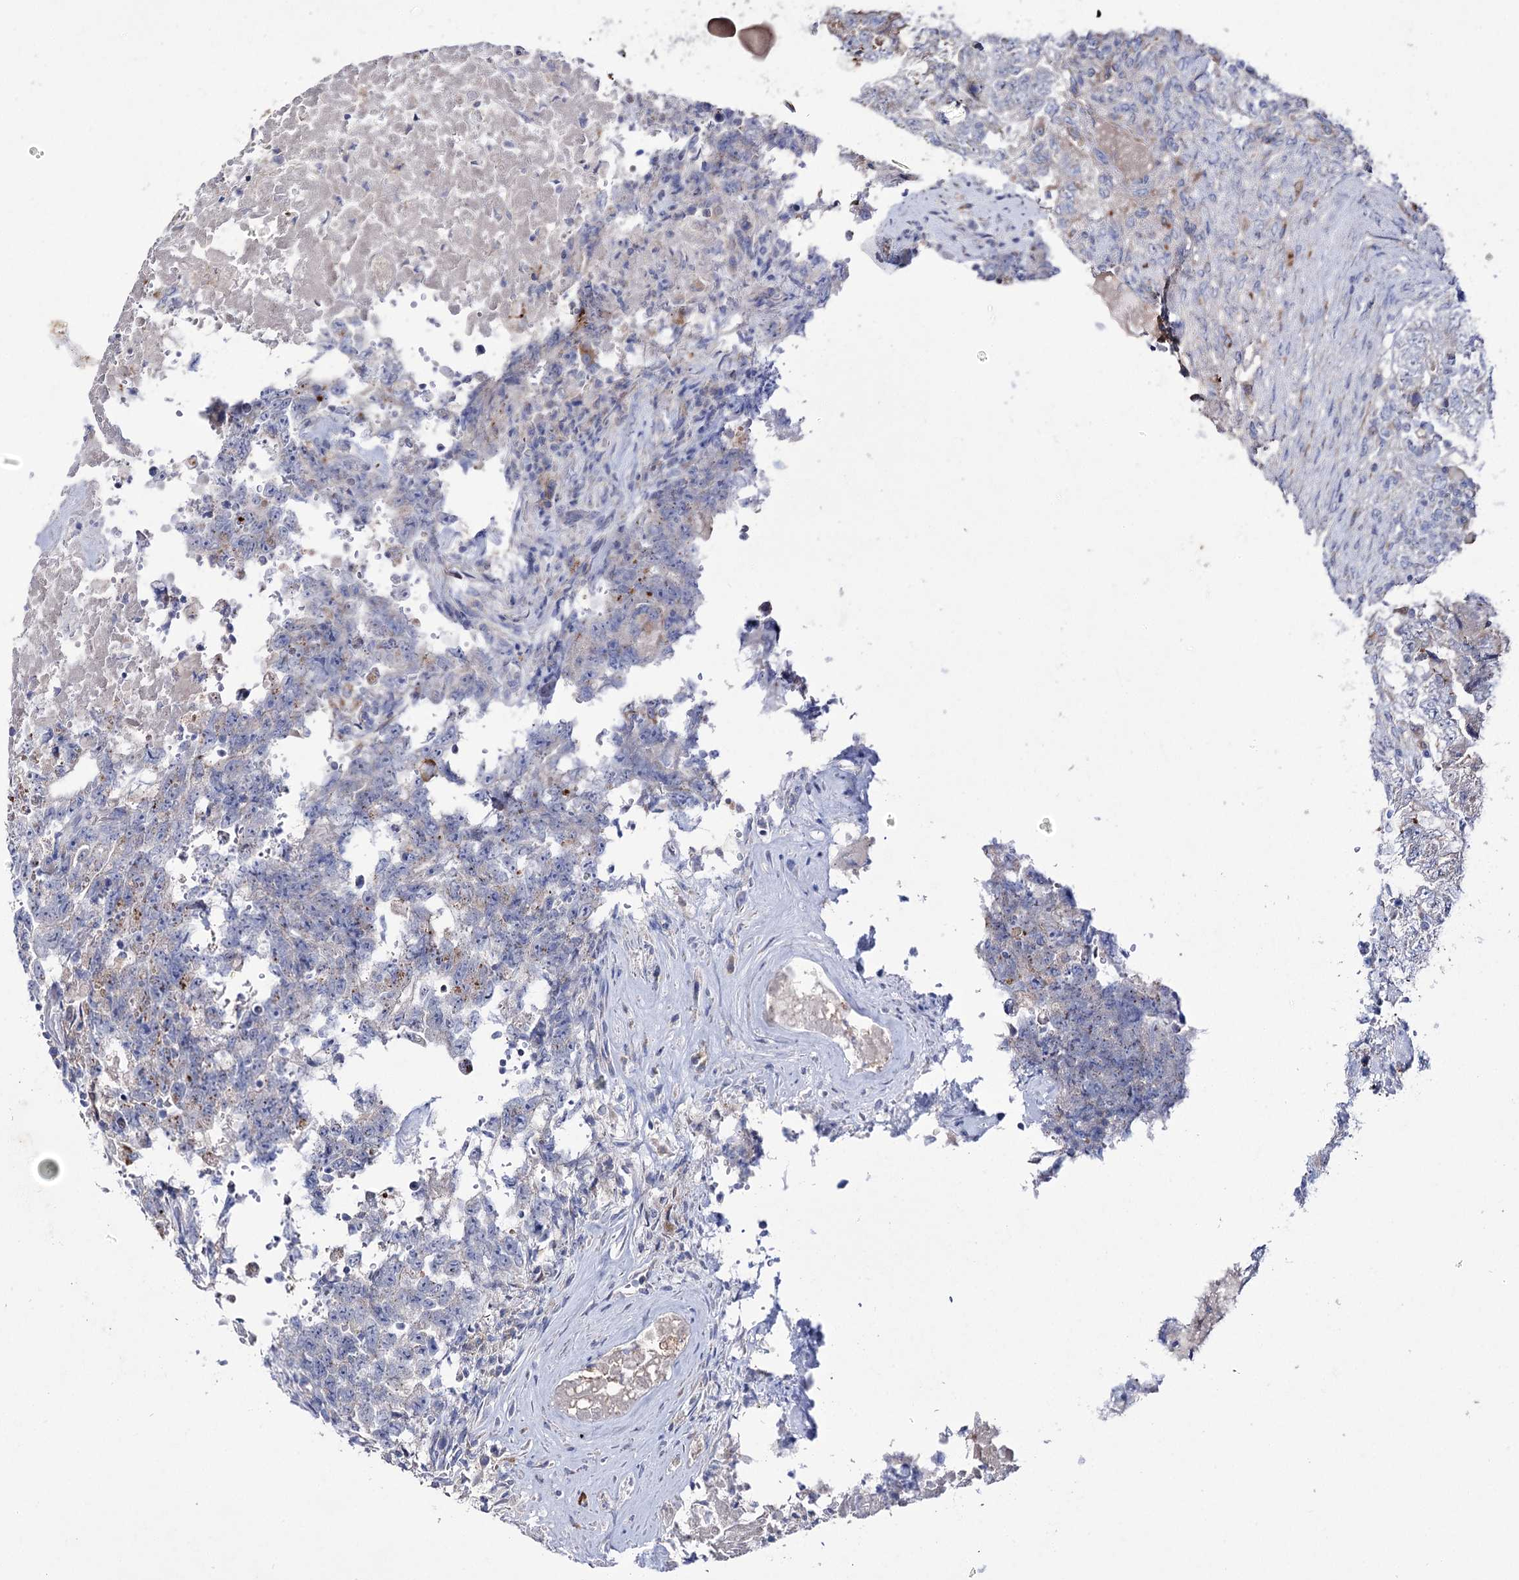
{"staining": {"intensity": "negative", "quantity": "none", "location": "none"}, "tissue": "testis cancer", "cell_type": "Tumor cells", "image_type": "cancer", "snomed": [{"axis": "morphology", "description": "Carcinoma, Embryonal, NOS"}, {"axis": "topography", "description": "Testis"}], "caption": "The IHC image has no significant positivity in tumor cells of embryonal carcinoma (testis) tissue. Nuclei are stained in blue.", "gene": "NAGLU", "patient": {"sex": "male", "age": 26}}